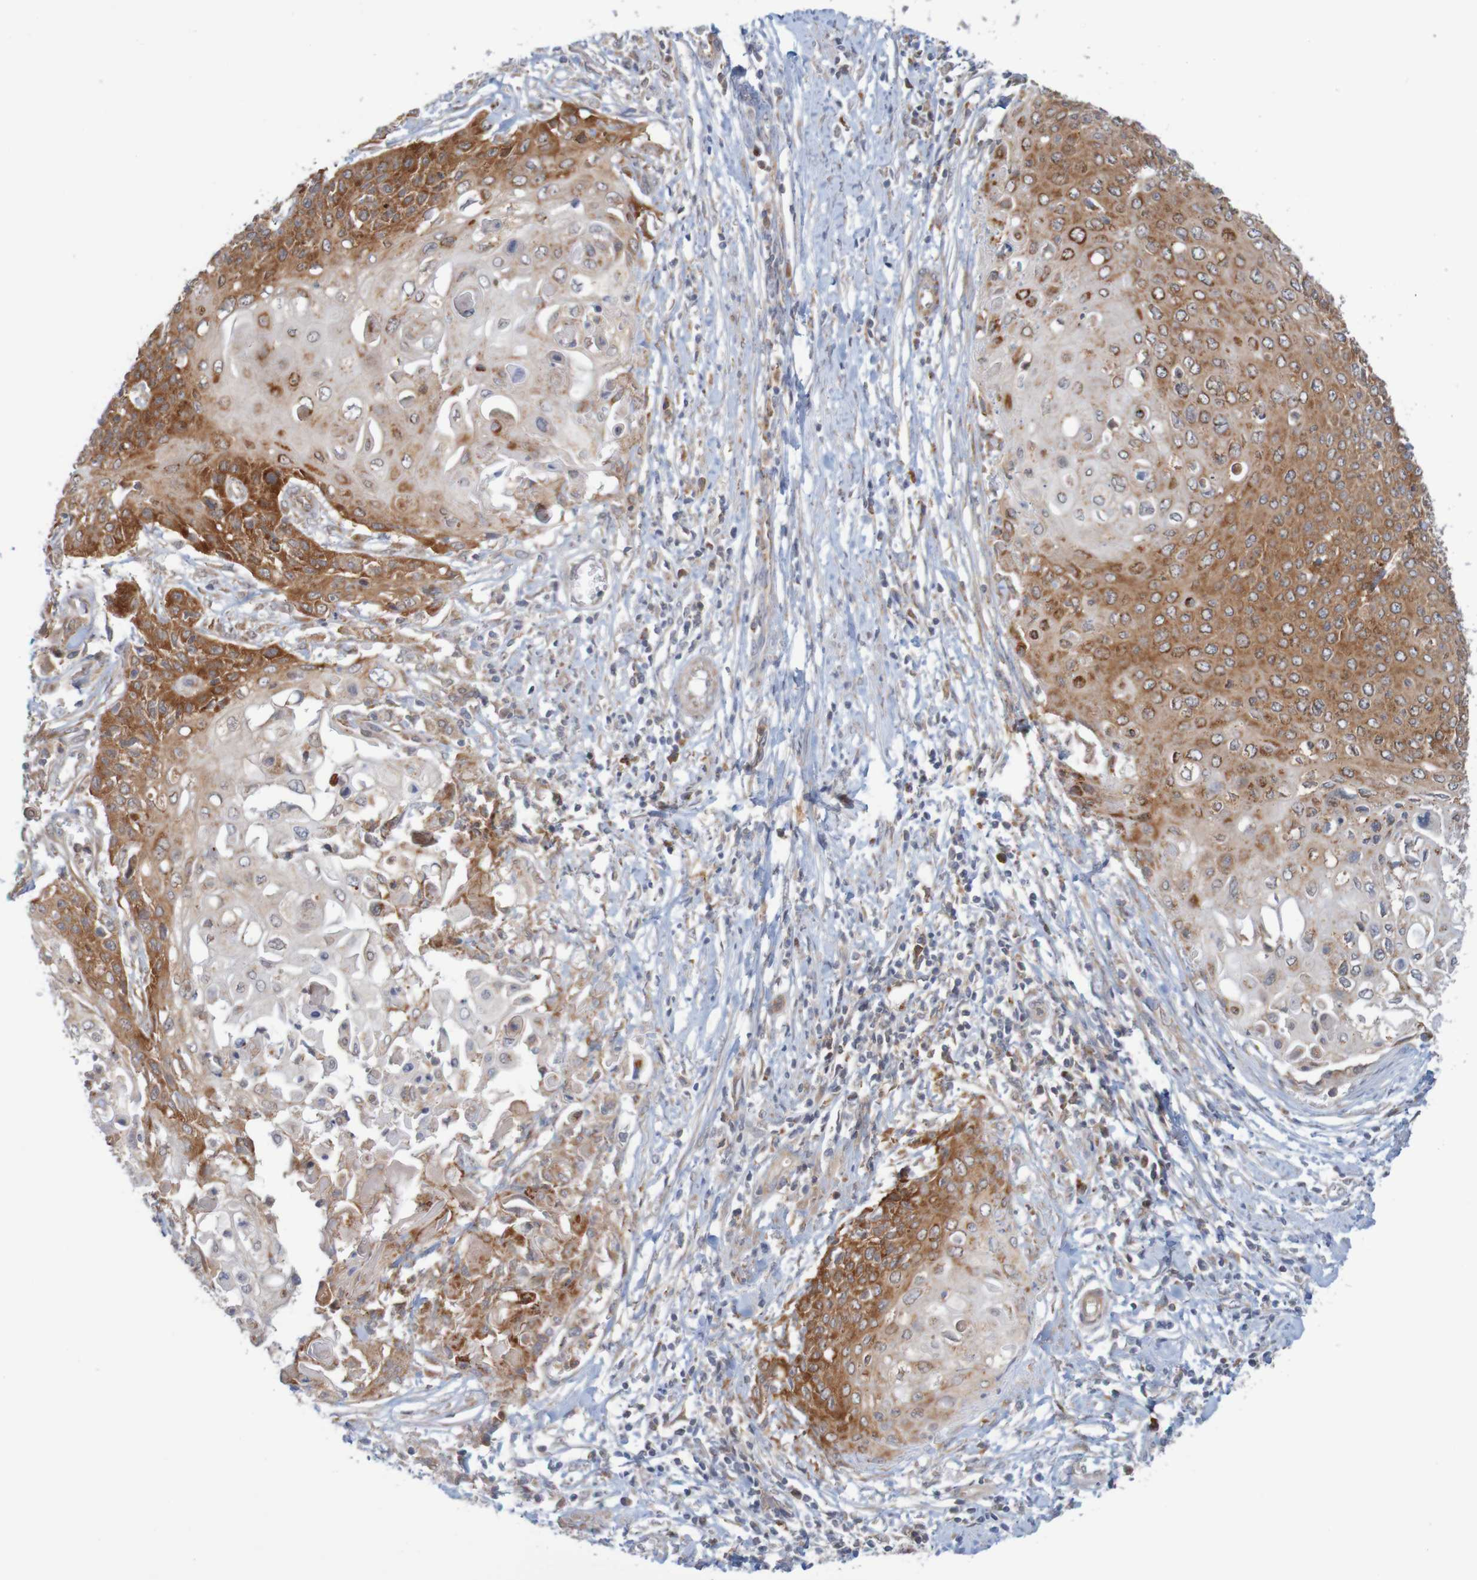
{"staining": {"intensity": "strong", "quantity": "25%-75%", "location": "cytoplasmic/membranous"}, "tissue": "cervical cancer", "cell_type": "Tumor cells", "image_type": "cancer", "snomed": [{"axis": "morphology", "description": "Squamous cell carcinoma, NOS"}, {"axis": "topography", "description": "Cervix"}], "caption": "Tumor cells display high levels of strong cytoplasmic/membranous staining in approximately 25%-75% of cells in human cervical cancer (squamous cell carcinoma).", "gene": "NAV2", "patient": {"sex": "female", "age": 39}}